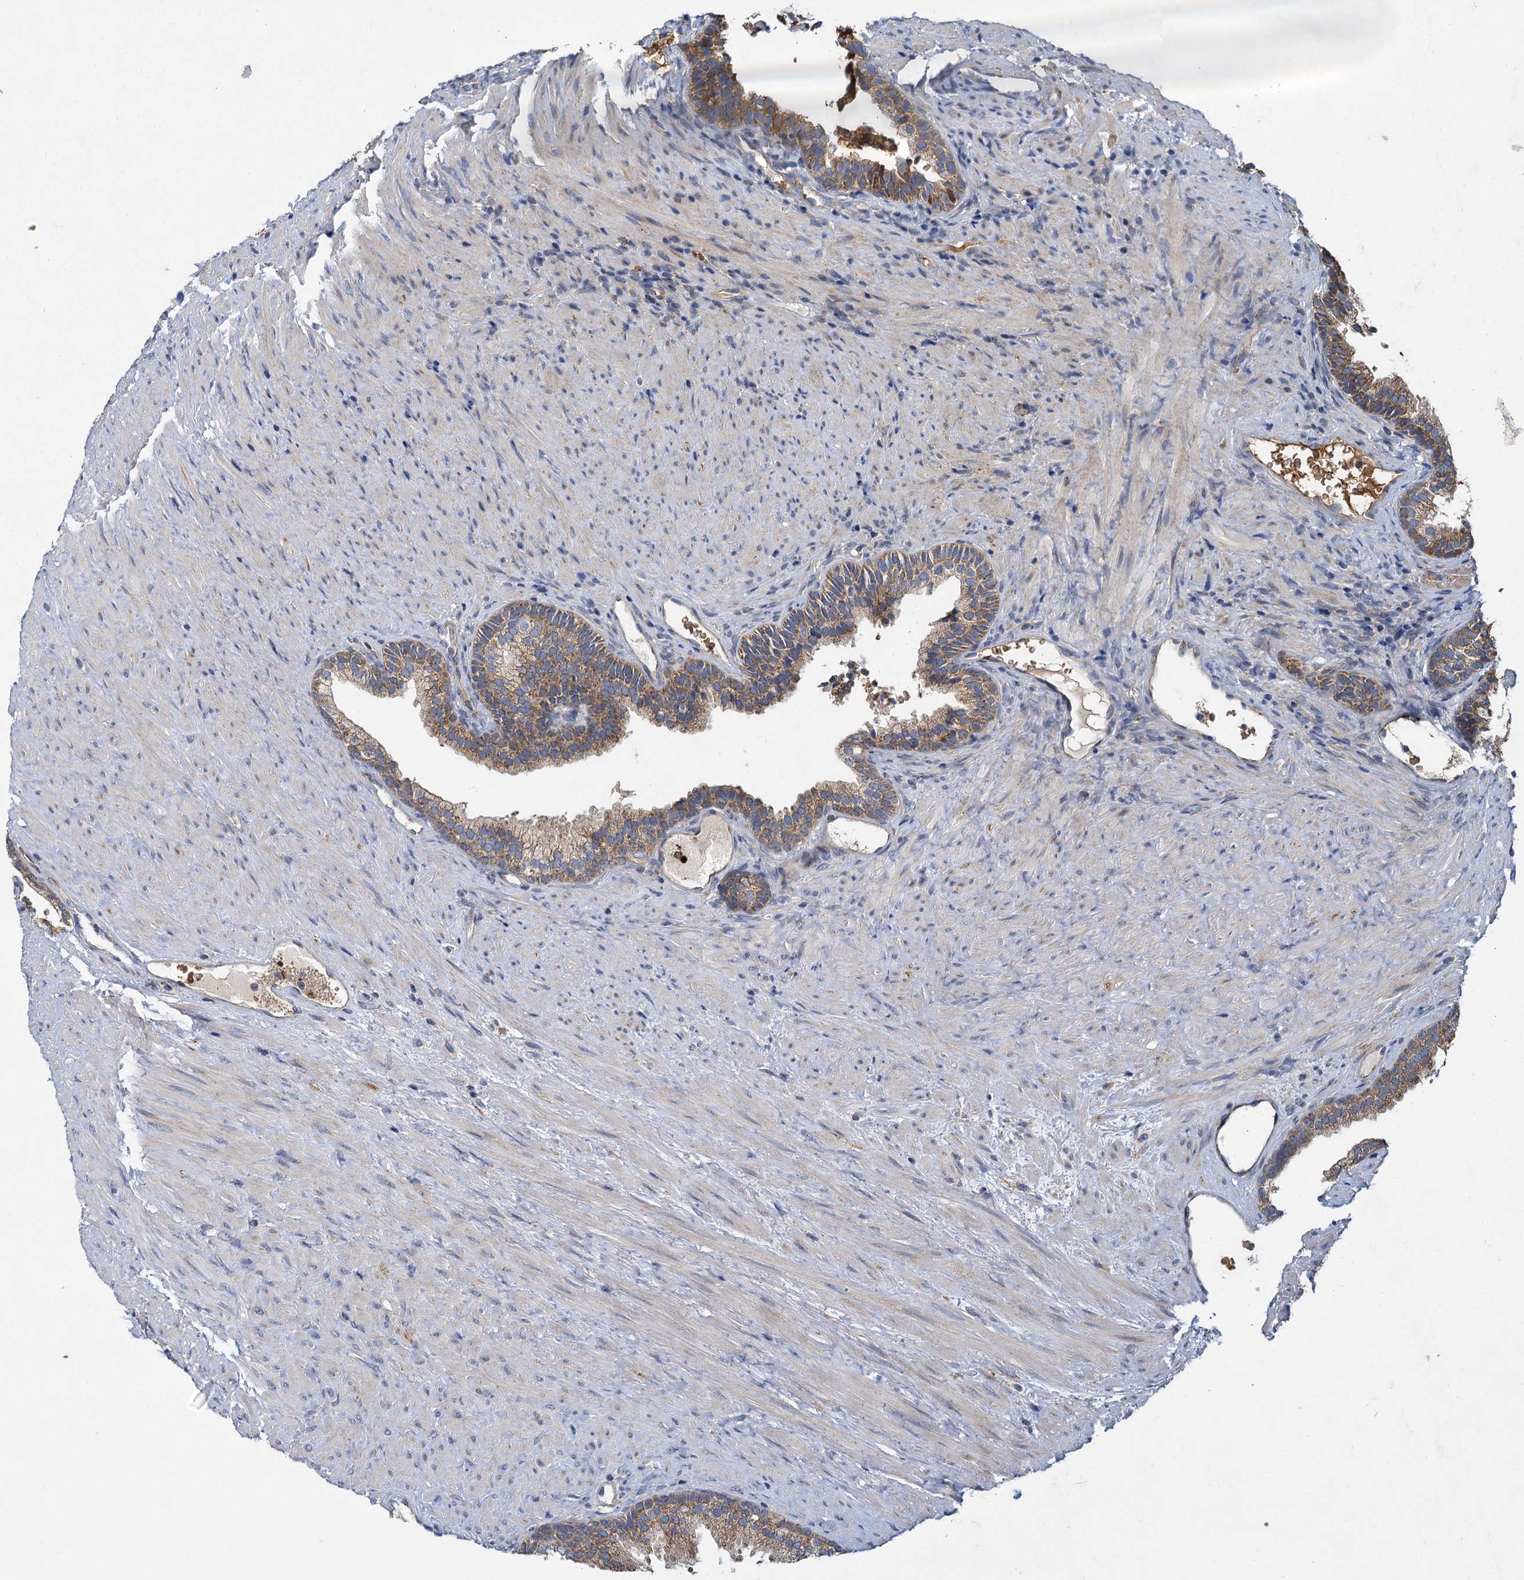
{"staining": {"intensity": "moderate", "quantity": "25%-75%", "location": "cytoplasmic/membranous"}, "tissue": "prostate", "cell_type": "Glandular cells", "image_type": "normal", "snomed": [{"axis": "morphology", "description": "Normal tissue, NOS"}, {"axis": "topography", "description": "Prostate"}], "caption": "Moderate cytoplasmic/membranous protein positivity is identified in approximately 25%-75% of glandular cells in prostate.", "gene": "BCS1L", "patient": {"sex": "male", "age": 76}}